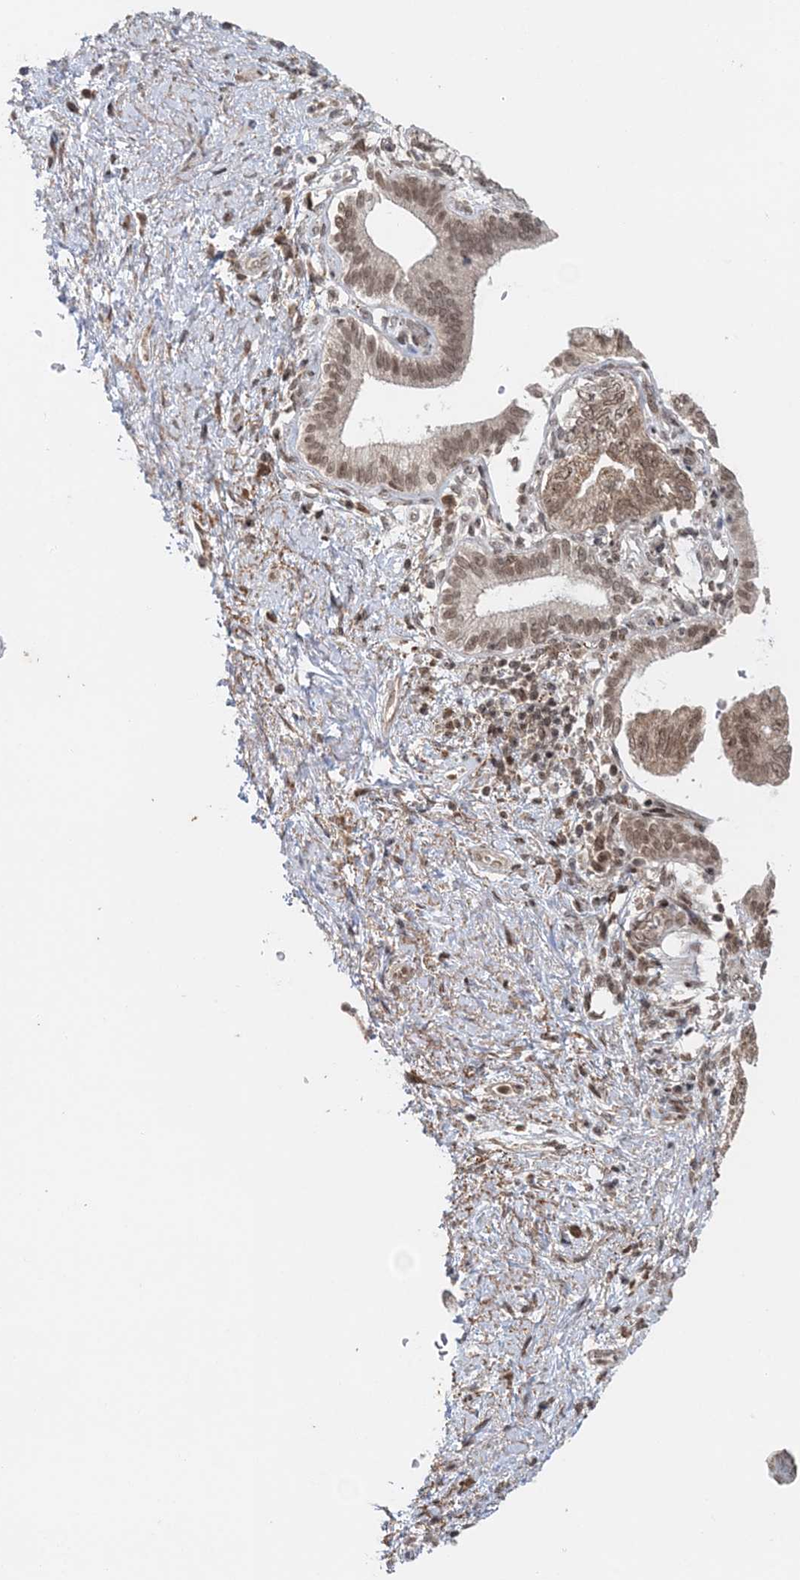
{"staining": {"intensity": "weak", "quantity": ">75%", "location": "nuclear"}, "tissue": "pancreatic cancer", "cell_type": "Tumor cells", "image_type": "cancer", "snomed": [{"axis": "morphology", "description": "Adenocarcinoma, NOS"}, {"axis": "topography", "description": "Pancreas"}], "caption": "About >75% of tumor cells in pancreatic cancer (adenocarcinoma) demonstrate weak nuclear protein positivity as visualized by brown immunohistochemical staining.", "gene": "NOA1", "patient": {"sex": "female", "age": 73}}